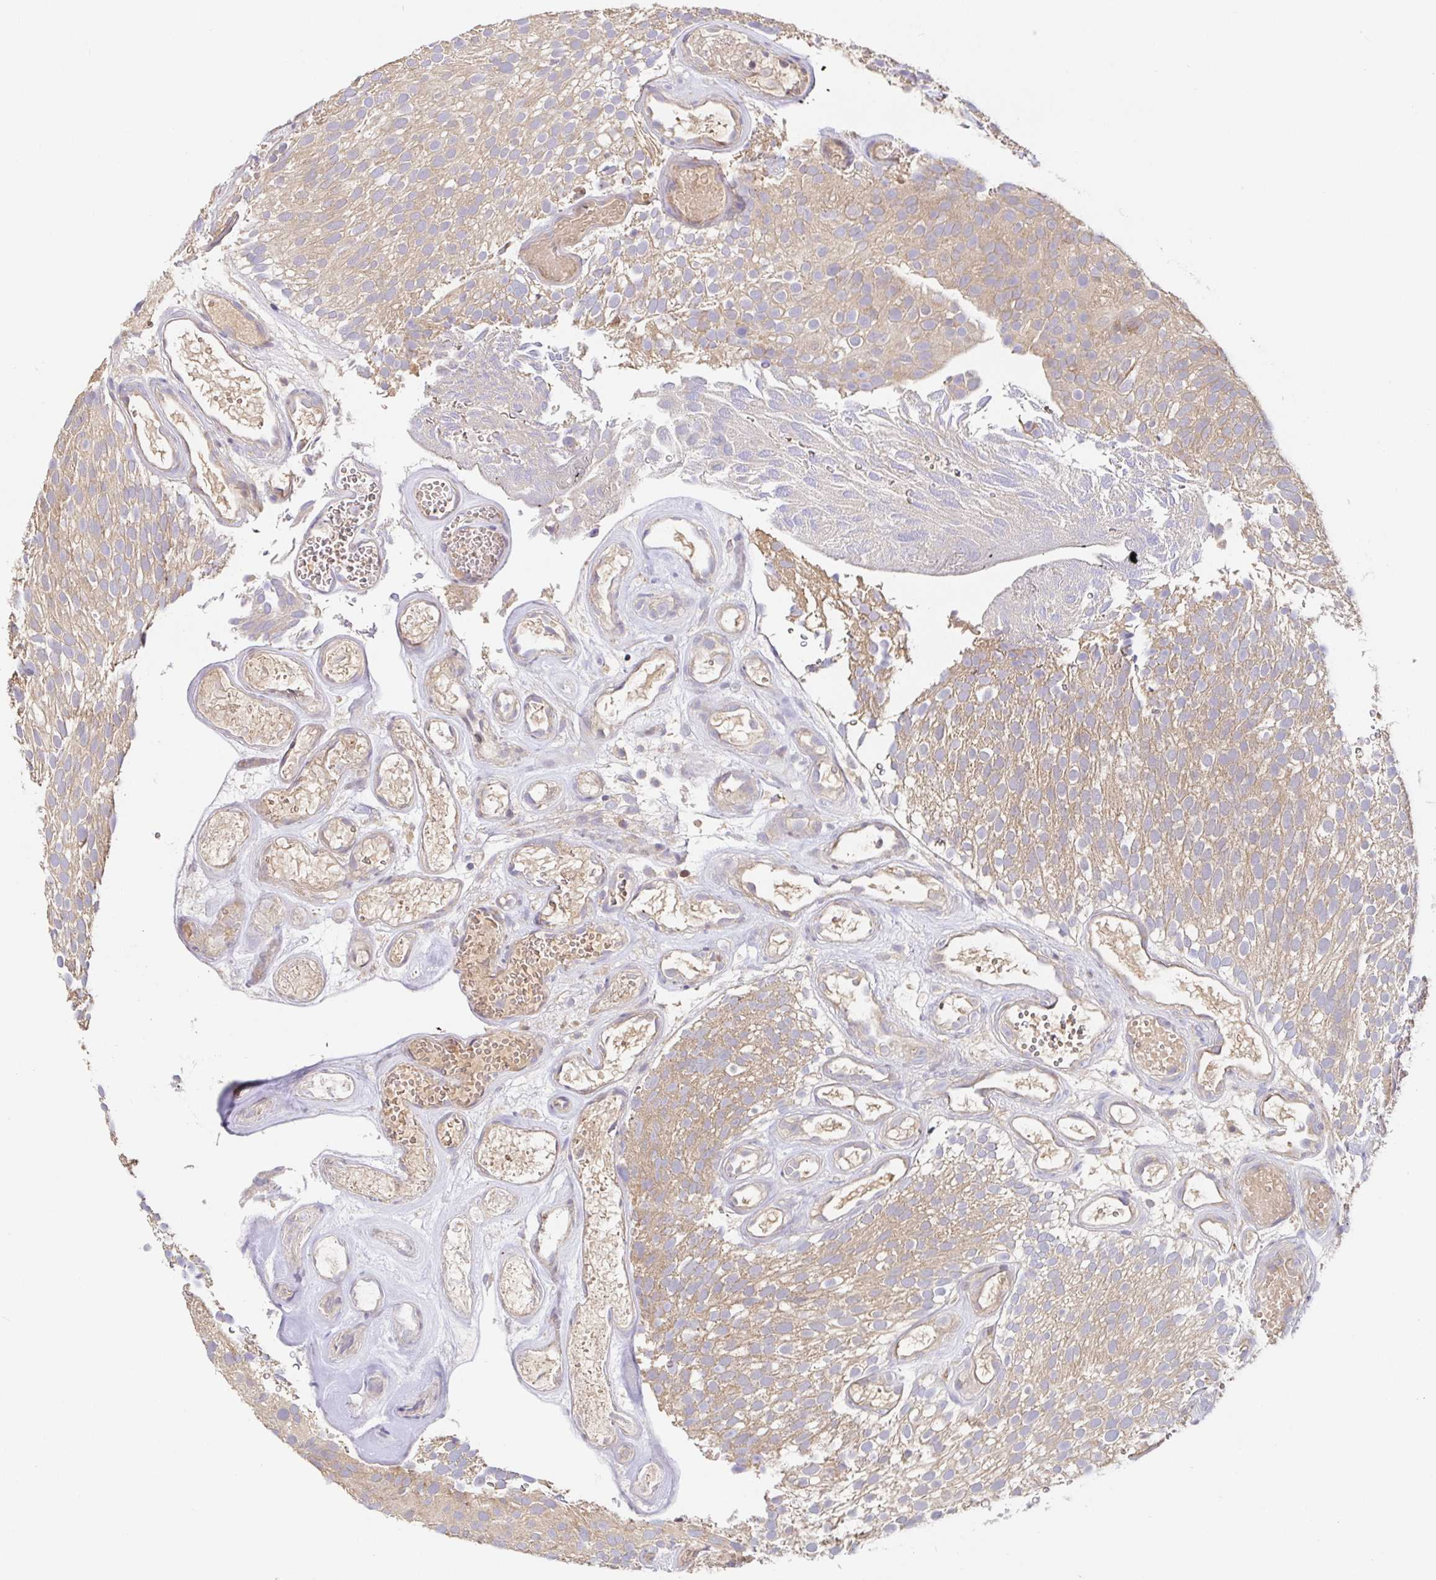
{"staining": {"intensity": "weak", "quantity": ">75%", "location": "cytoplasmic/membranous"}, "tissue": "urothelial cancer", "cell_type": "Tumor cells", "image_type": "cancer", "snomed": [{"axis": "morphology", "description": "Urothelial carcinoma, Low grade"}, {"axis": "topography", "description": "Urinary bladder"}], "caption": "Brown immunohistochemical staining in urothelial cancer shows weak cytoplasmic/membranous staining in approximately >75% of tumor cells.", "gene": "HAGH", "patient": {"sex": "male", "age": 78}}